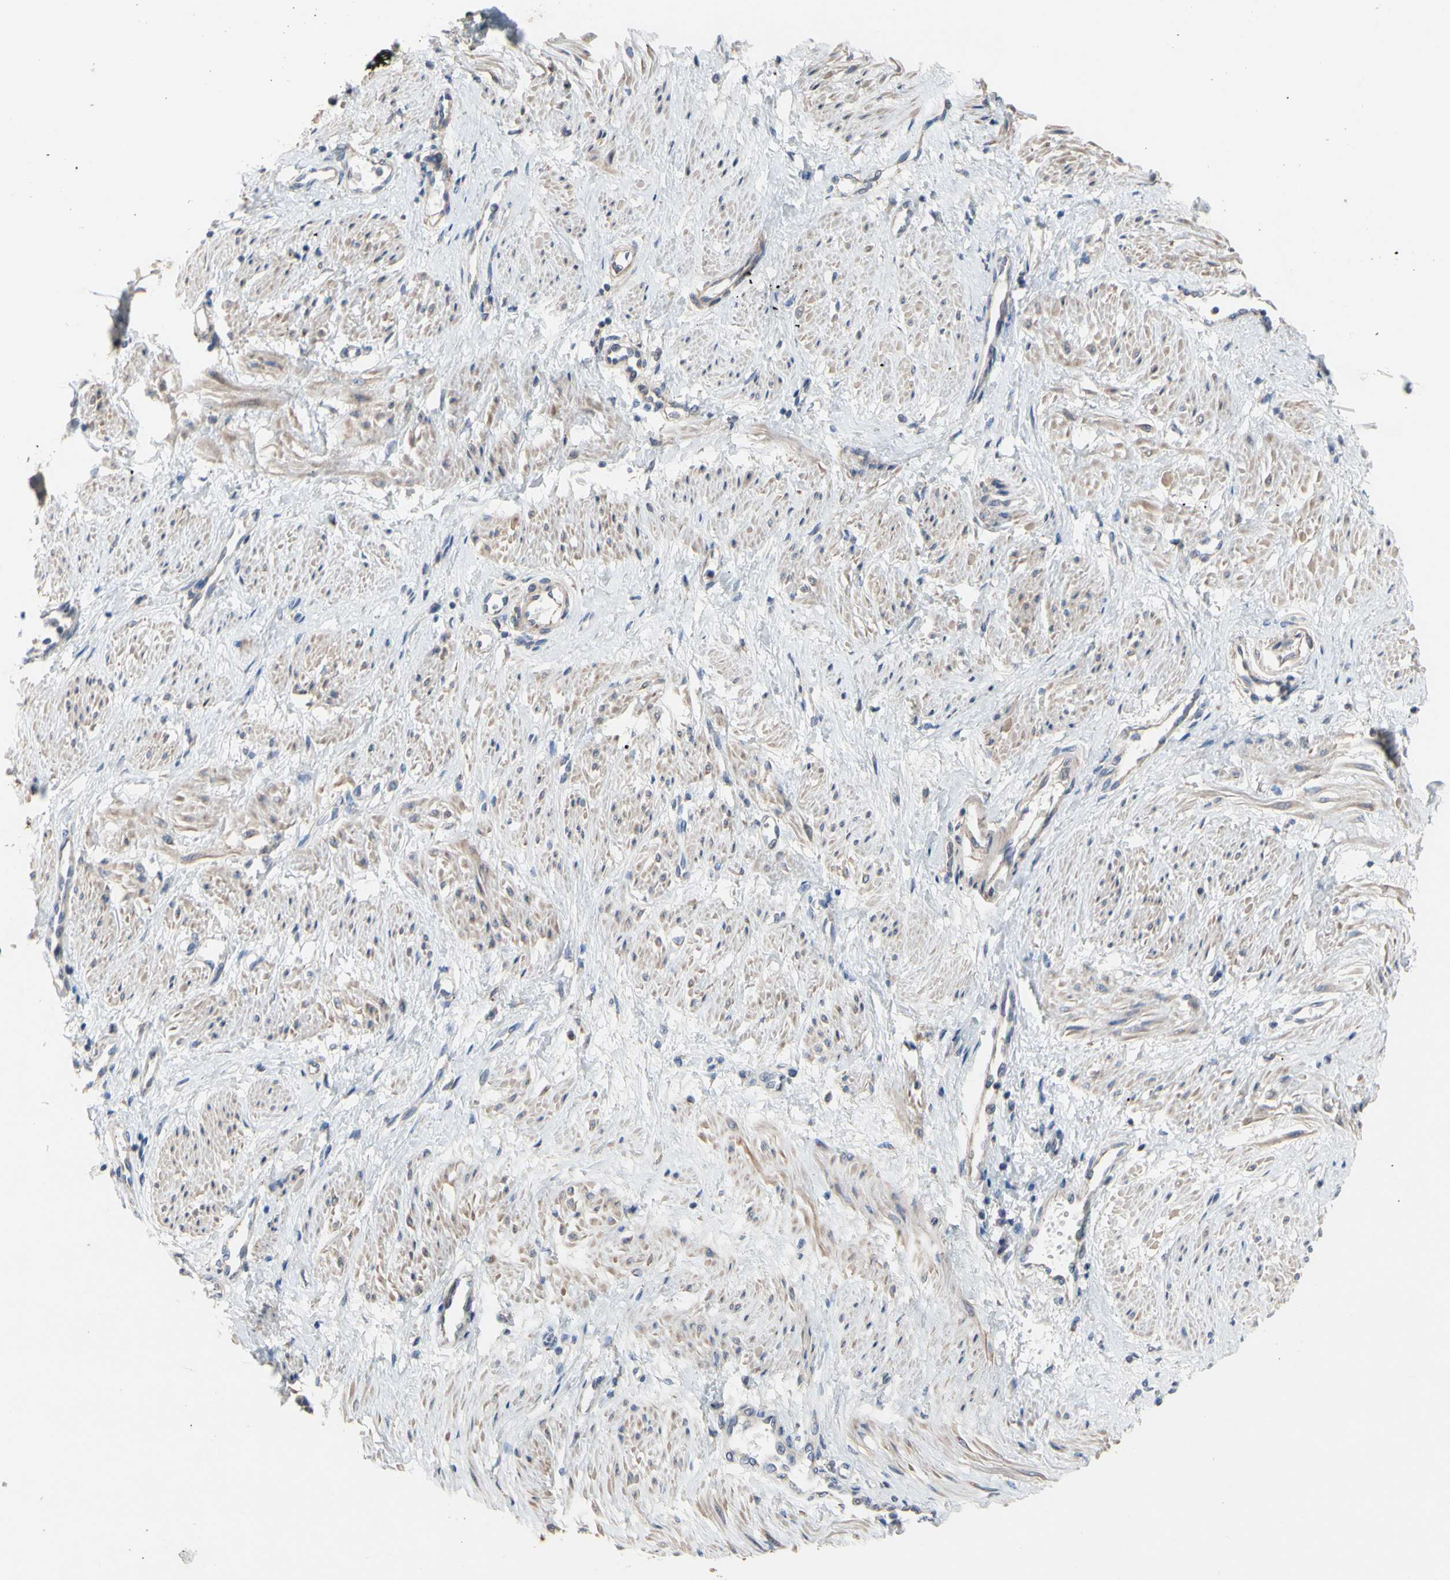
{"staining": {"intensity": "moderate", "quantity": "25%-75%", "location": "cytoplasmic/membranous"}, "tissue": "smooth muscle", "cell_type": "Smooth muscle cells", "image_type": "normal", "snomed": [{"axis": "morphology", "description": "Normal tissue, NOS"}, {"axis": "topography", "description": "Smooth muscle"}, {"axis": "topography", "description": "Uterus"}], "caption": "Immunohistochemistry image of normal smooth muscle stained for a protein (brown), which reveals medium levels of moderate cytoplasmic/membranous positivity in approximately 25%-75% of smooth muscle cells.", "gene": "TTC14", "patient": {"sex": "female", "age": 39}}